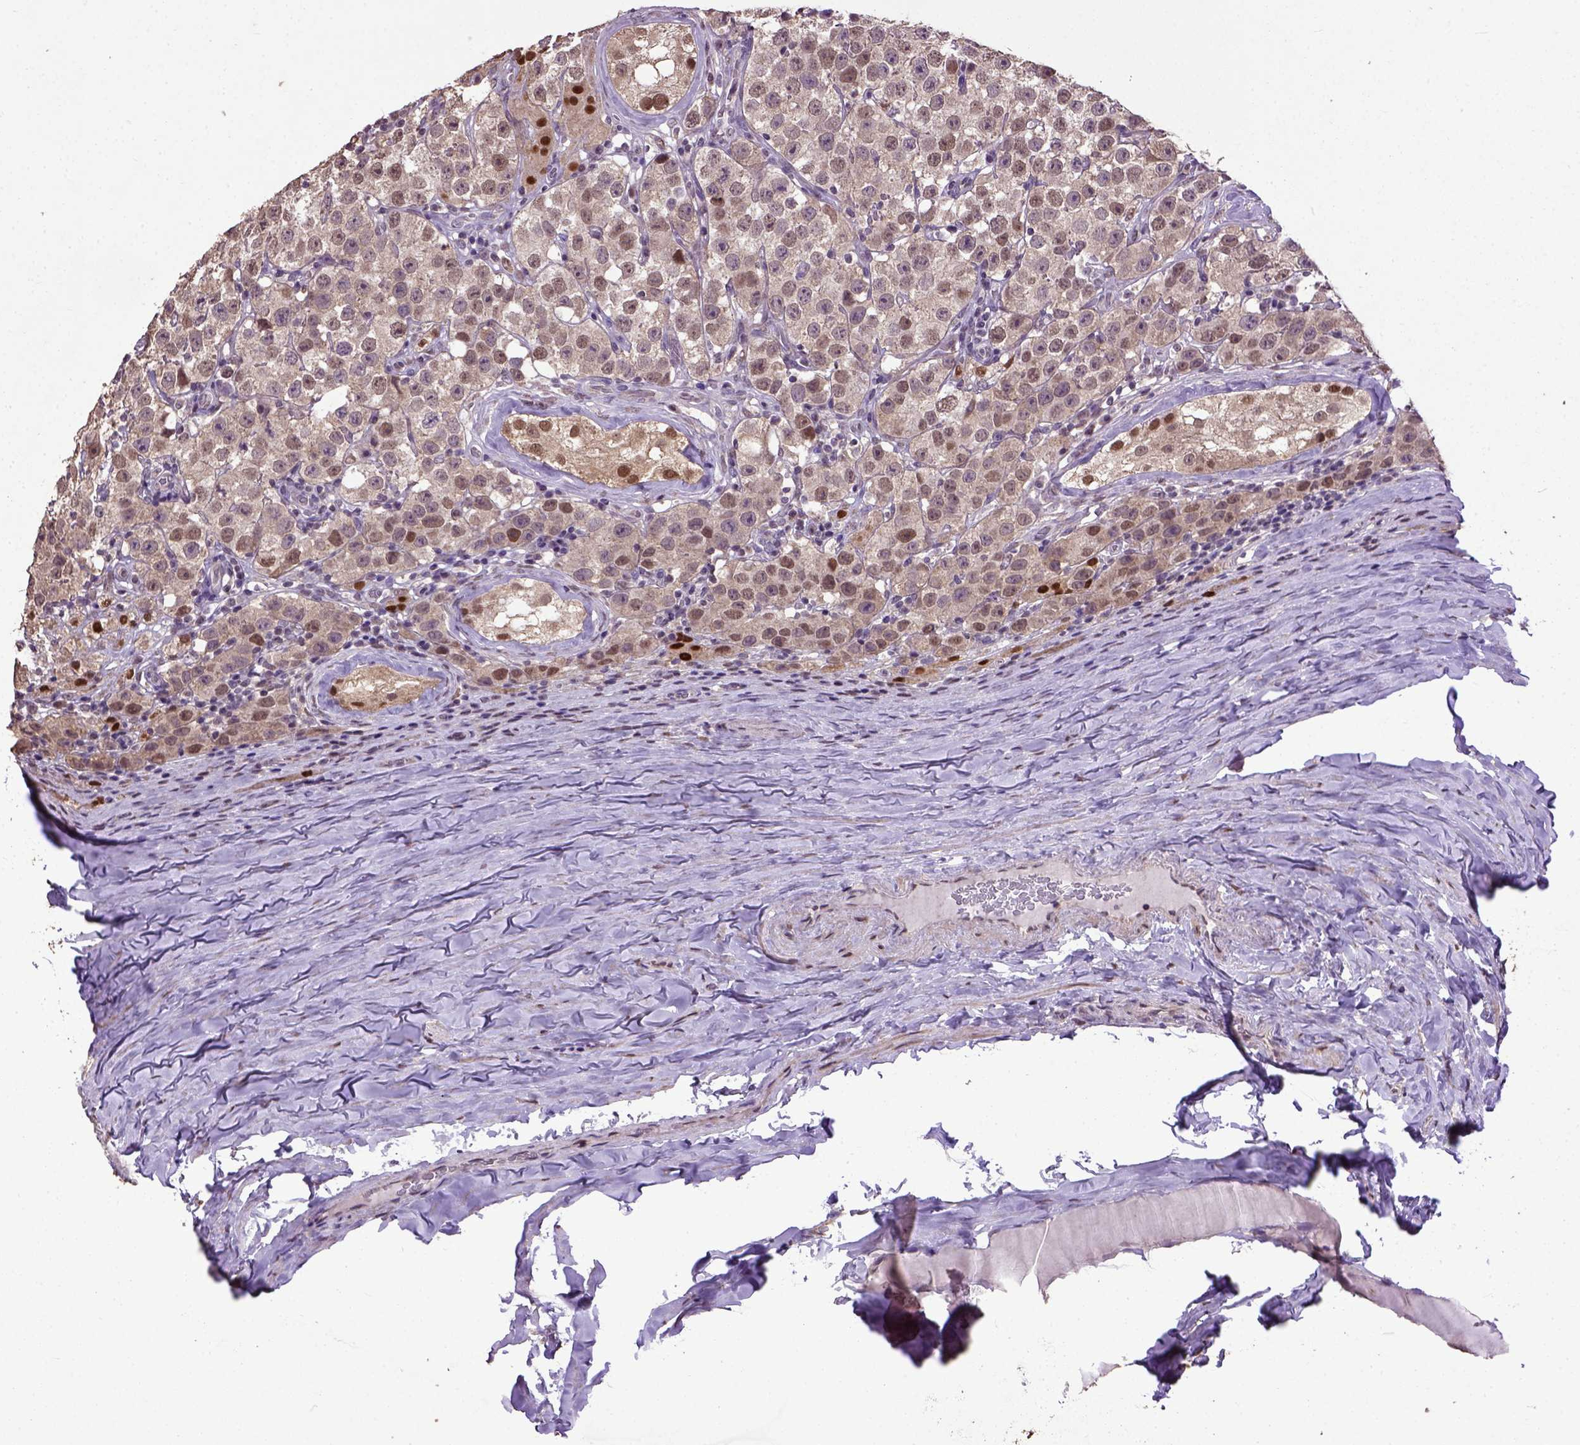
{"staining": {"intensity": "moderate", "quantity": "25%-75%", "location": "cytoplasmic/membranous,nuclear"}, "tissue": "testis cancer", "cell_type": "Tumor cells", "image_type": "cancer", "snomed": [{"axis": "morphology", "description": "Seminoma, NOS"}, {"axis": "topography", "description": "Testis"}], "caption": "Testis seminoma stained with a brown dye displays moderate cytoplasmic/membranous and nuclear positive staining in about 25%-75% of tumor cells.", "gene": "UBA3", "patient": {"sex": "male", "age": 34}}